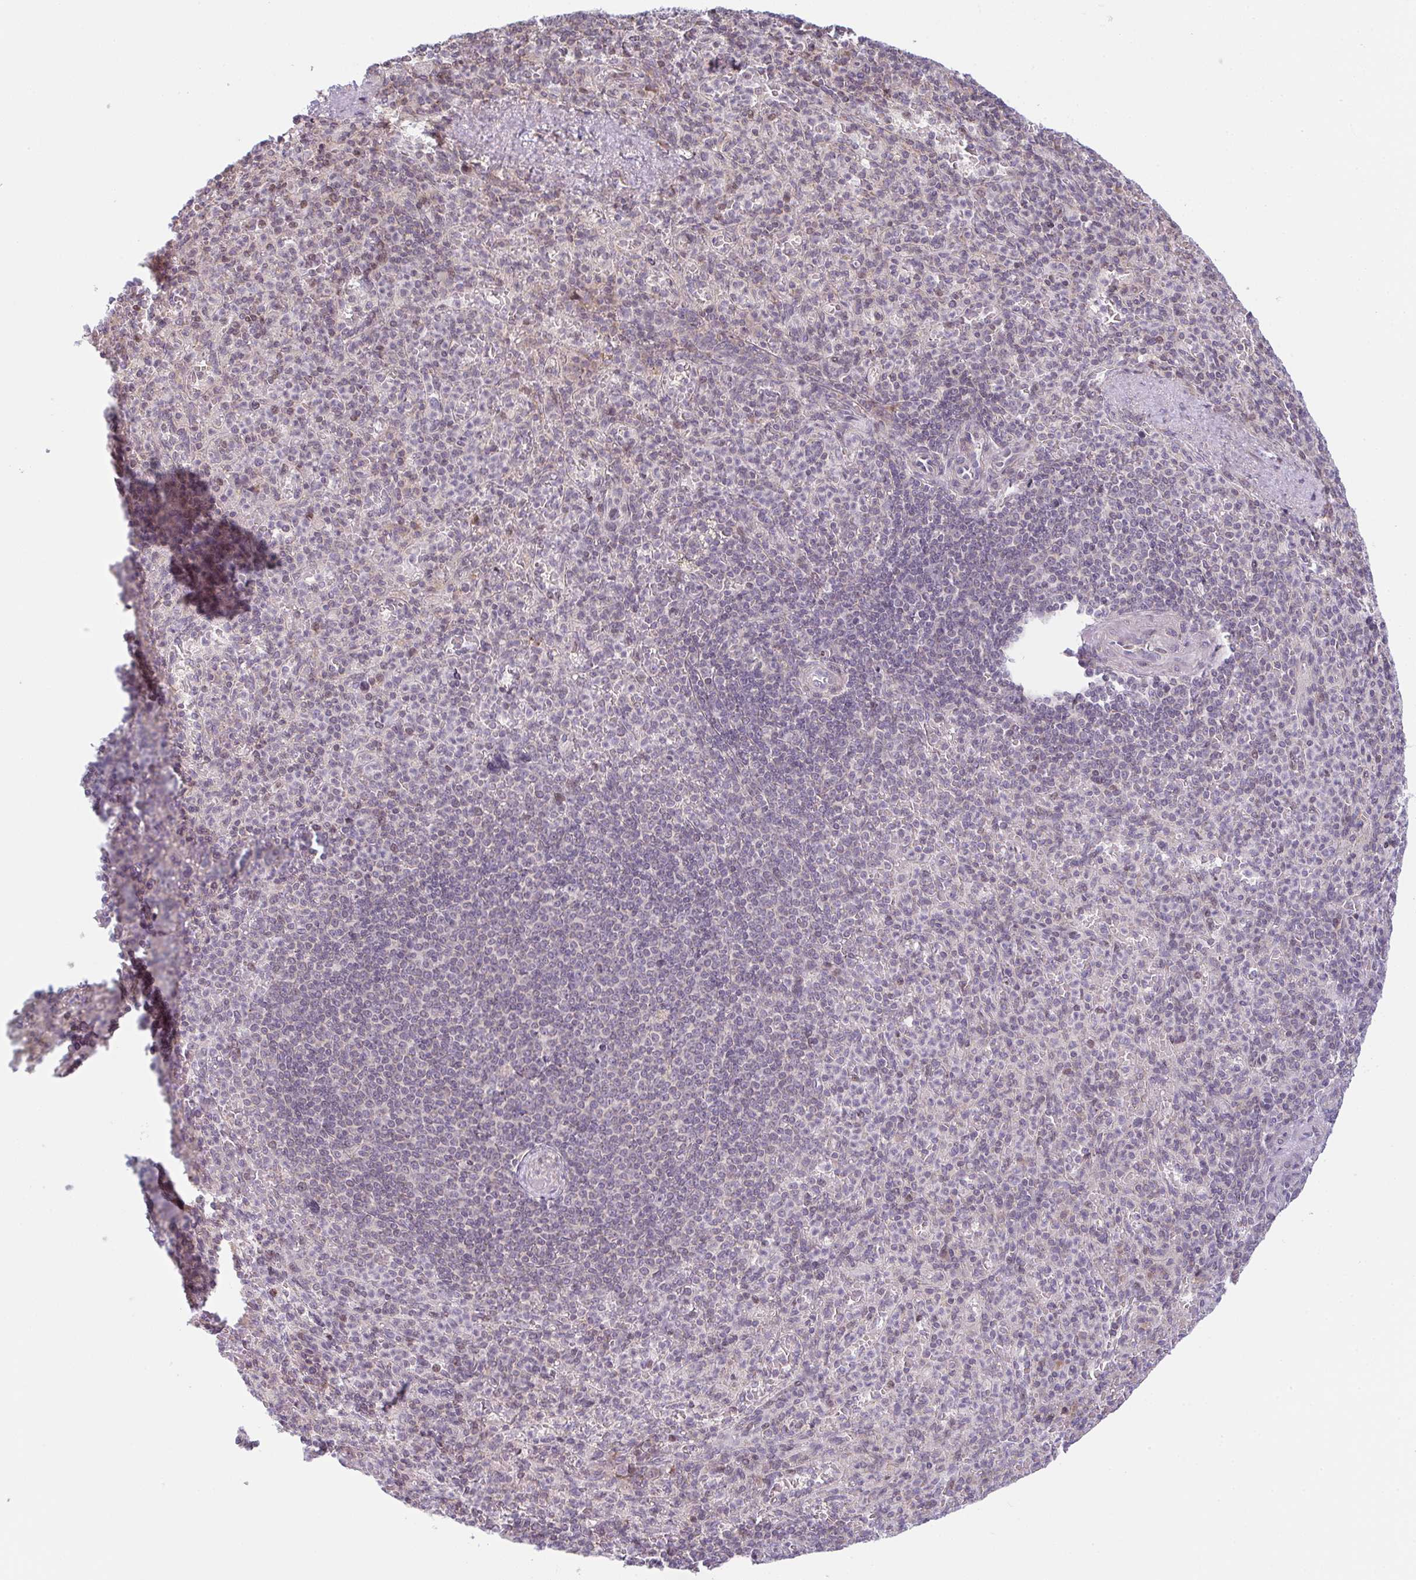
{"staining": {"intensity": "negative", "quantity": "none", "location": "none"}, "tissue": "spleen", "cell_type": "Cells in red pulp", "image_type": "normal", "snomed": [{"axis": "morphology", "description": "Normal tissue, NOS"}, {"axis": "topography", "description": "Spleen"}], "caption": "DAB immunohistochemical staining of normal spleen demonstrates no significant expression in cells in red pulp.", "gene": "TMEM237", "patient": {"sex": "female", "age": 74}}